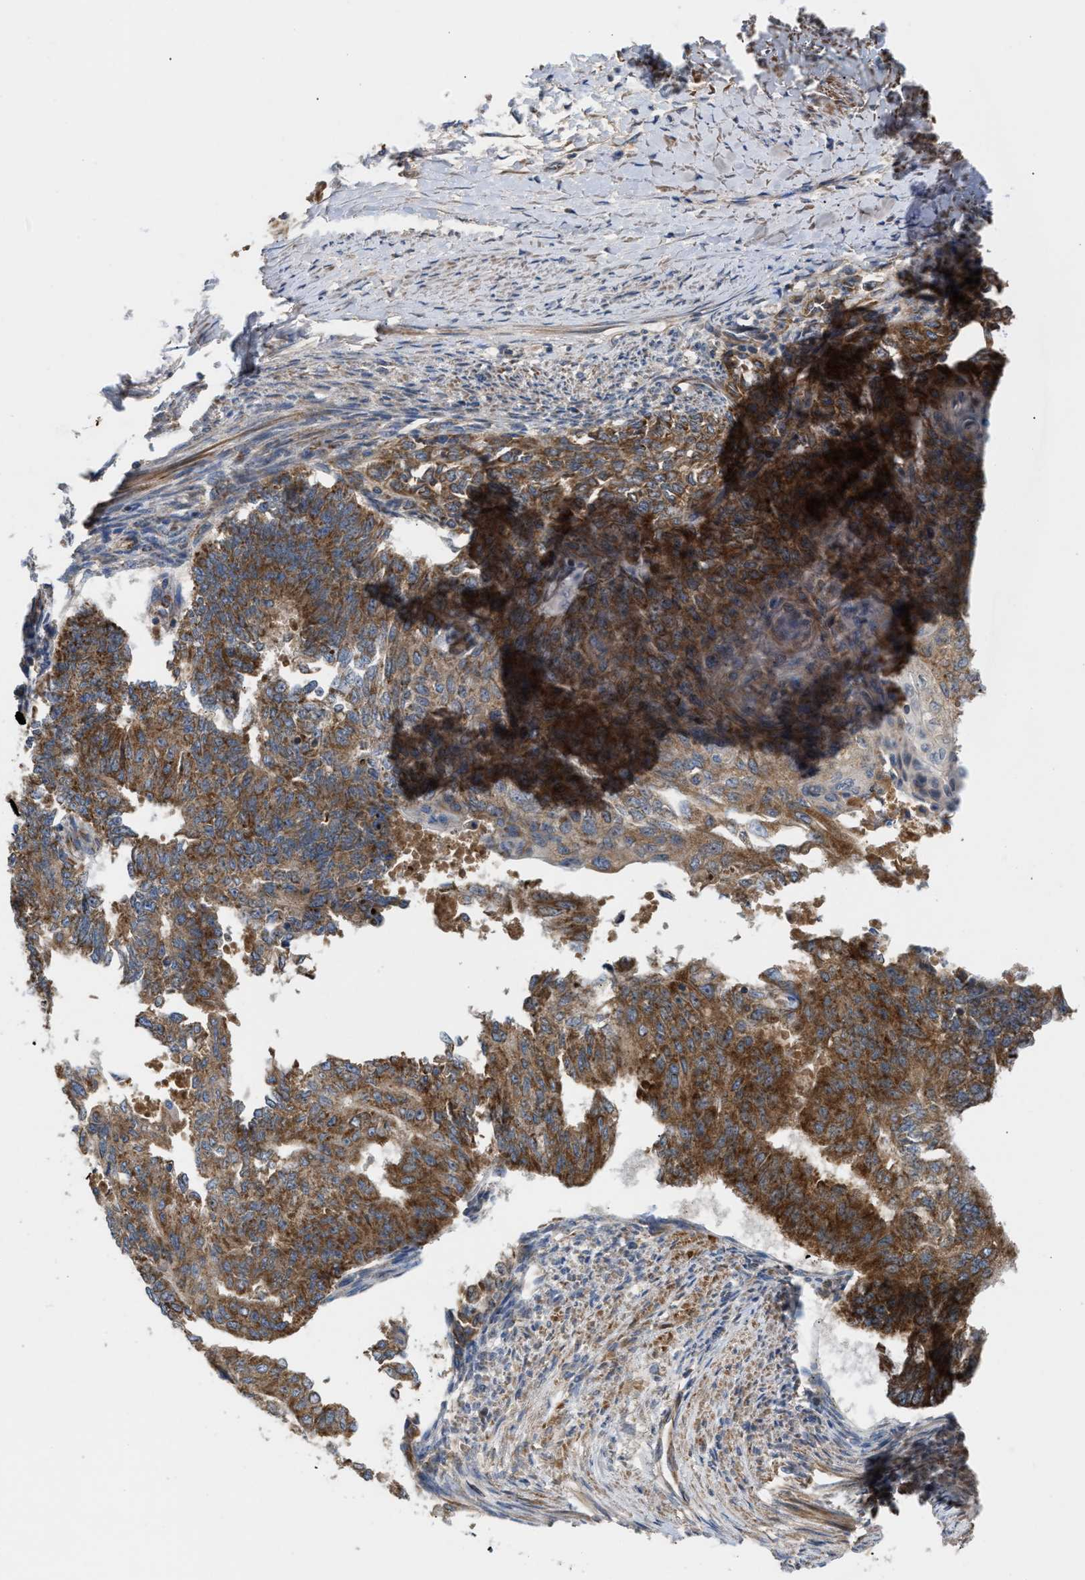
{"staining": {"intensity": "moderate", "quantity": ">75%", "location": "cytoplasmic/membranous"}, "tissue": "endometrial cancer", "cell_type": "Tumor cells", "image_type": "cancer", "snomed": [{"axis": "morphology", "description": "Adenocarcinoma, NOS"}, {"axis": "topography", "description": "Endometrium"}], "caption": "Immunohistochemical staining of endometrial cancer displays medium levels of moderate cytoplasmic/membranous protein staining in approximately >75% of tumor cells. The staining is performed using DAB brown chromogen to label protein expression. The nuclei are counter-stained blue using hematoxylin.", "gene": "TACO1", "patient": {"sex": "female", "age": 32}}